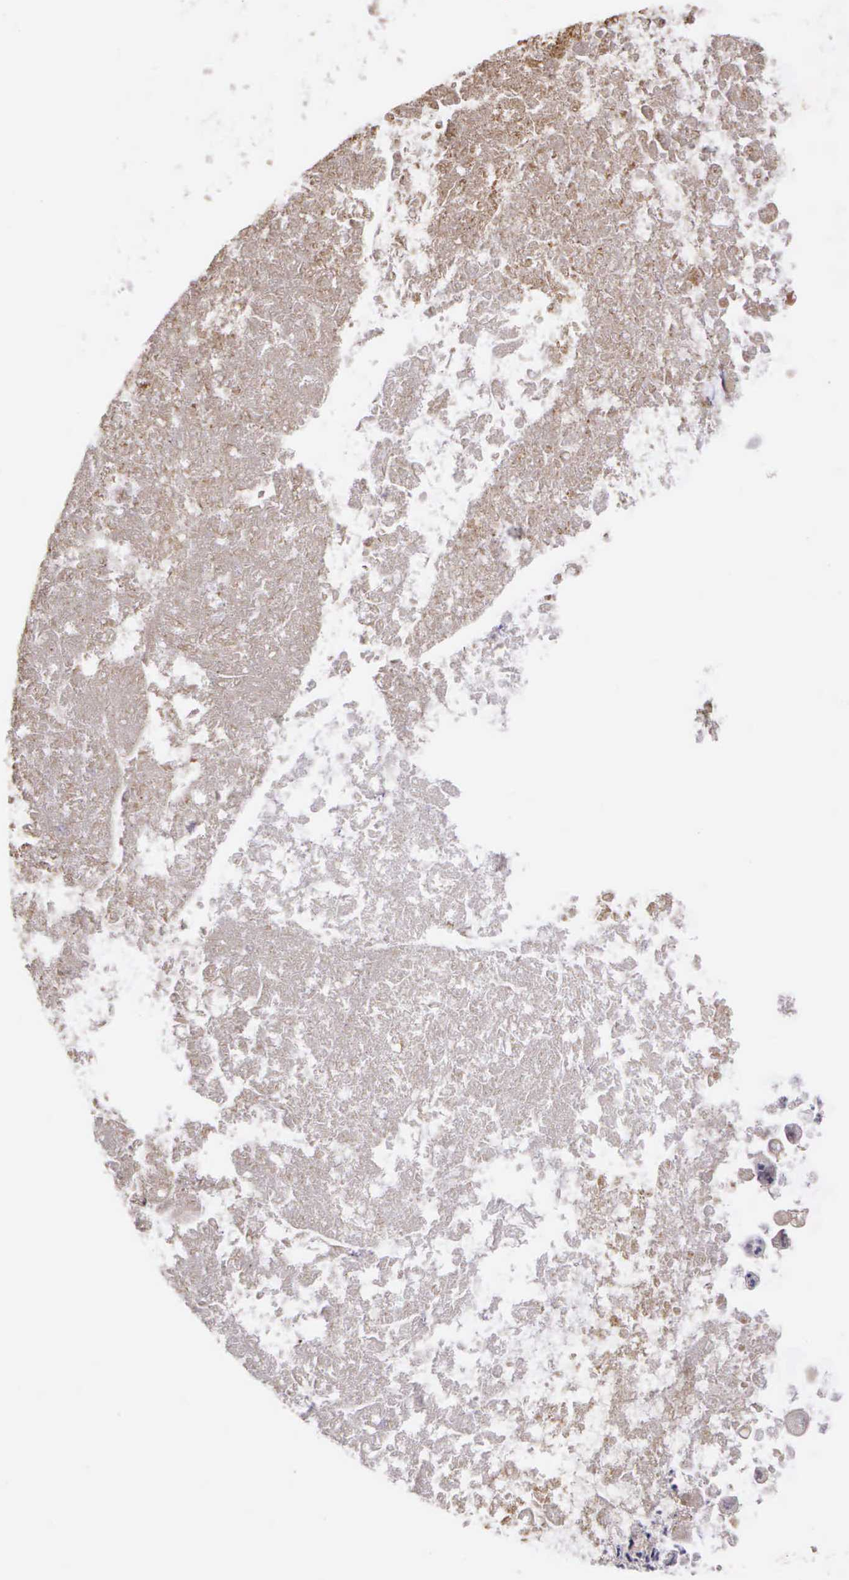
{"staining": {"intensity": "moderate", "quantity": ">75%", "location": "cytoplasmic/membranous"}, "tissue": "ovarian cancer", "cell_type": "Tumor cells", "image_type": "cancer", "snomed": [{"axis": "morphology", "description": "Cystadenocarcinoma, mucinous, NOS"}, {"axis": "topography", "description": "Ovary"}], "caption": "Human ovarian cancer (mucinous cystadenocarcinoma) stained with a protein marker shows moderate staining in tumor cells.", "gene": "EIF5", "patient": {"sex": "female", "age": 37}}